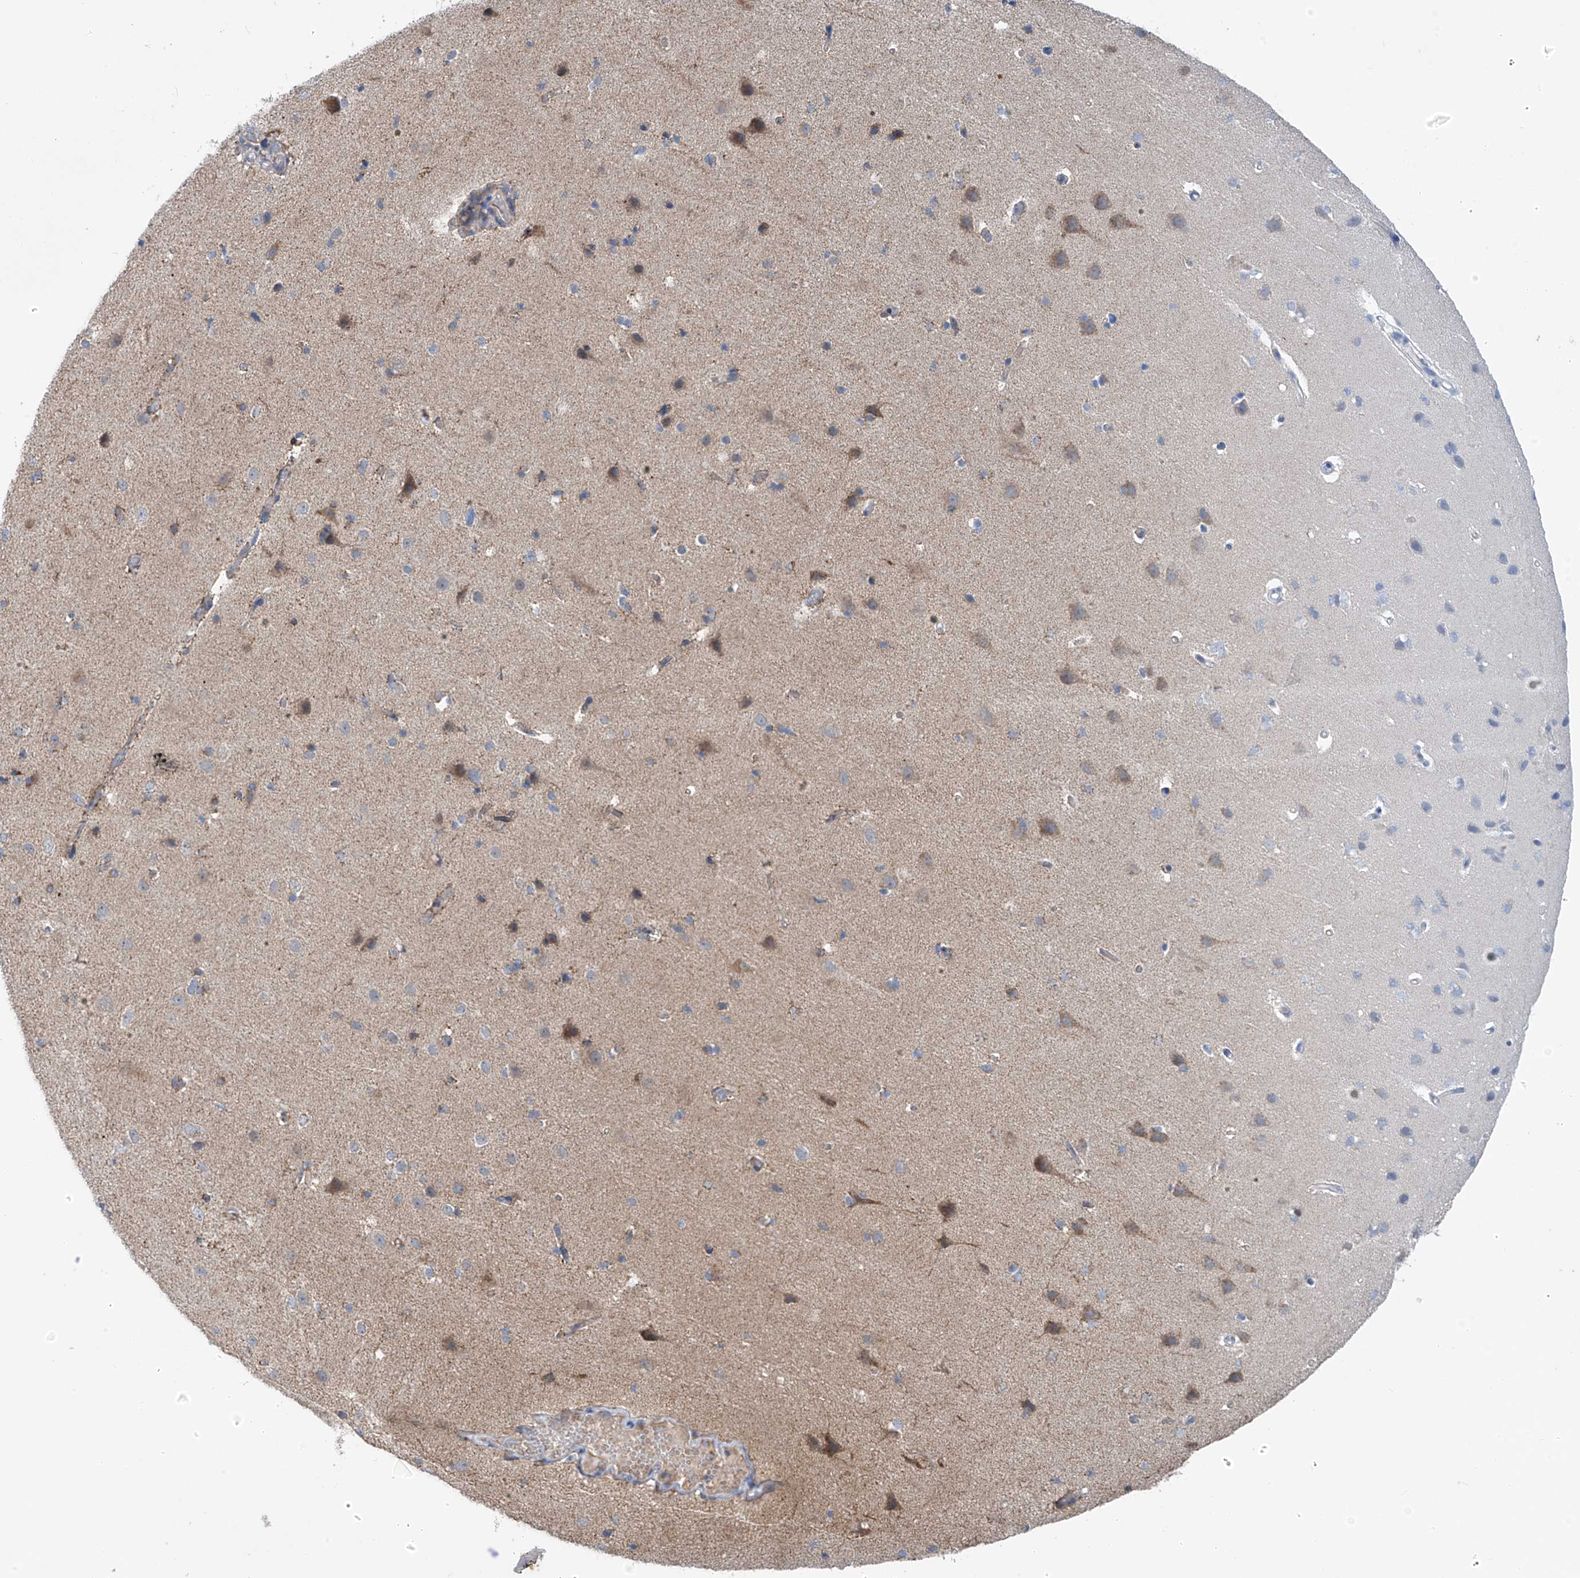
{"staining": {"intensity": "negative", "quantity": "none", "location": "none"}, "tissue": "cerebral cortex", "cell_type": "Endothelial cells", "image_type": "normal", "snomed": [{"axis": "morphology", "description": "Normal tissue, NOS"}, {"axis": "topography", "description": "Cerebral cortex"}], "caption": "This is an IHC micrograph of unremarkable cerebral cortex. There is no staining in endothelial cells.", "gene": "EOMES", "patient": {"sex": "male", "age": 34}}